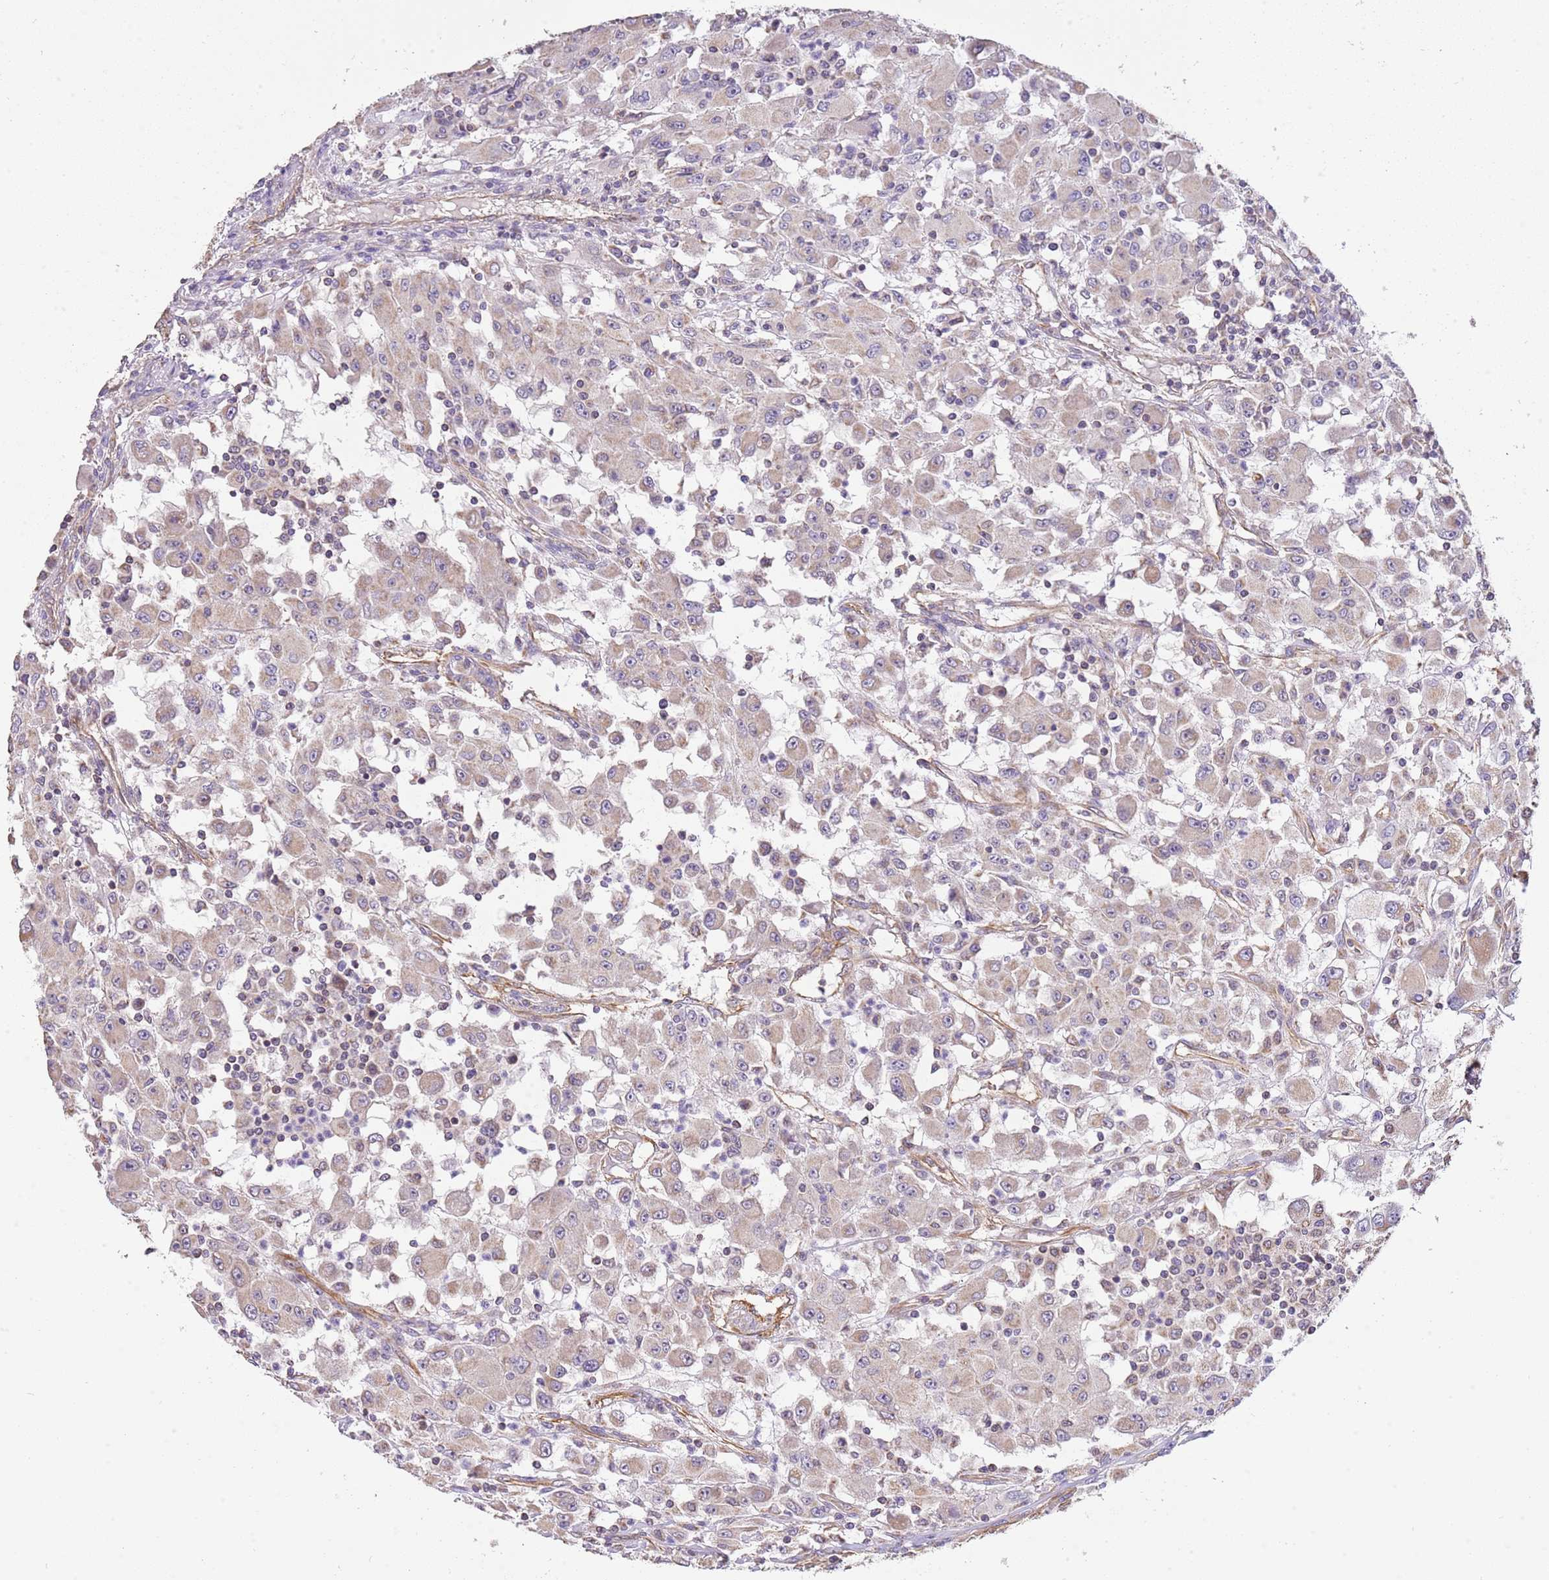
{"staining": {"intensity": "weak", "quantity": ">75%", "location": "cytoplasmic/membranous"}, "tissue": "renal cancer", "cell_type": "Tumor cells", "image_type": "cancer", "snomed": [{"axis": "morphology", "description": "Adenocarcinoma, NOS"}, {"axis": "topography", "description": "Kidney"}], "caption": "About >75% of tumor cells in renal cancer (adenocarcinoma) reveal weak cytoplasmic/membranous protein positivity as visualized by brown immunohistochemical staining.", "gene": "DOCK9", "patient": {"sex": "female", "age": 67}}